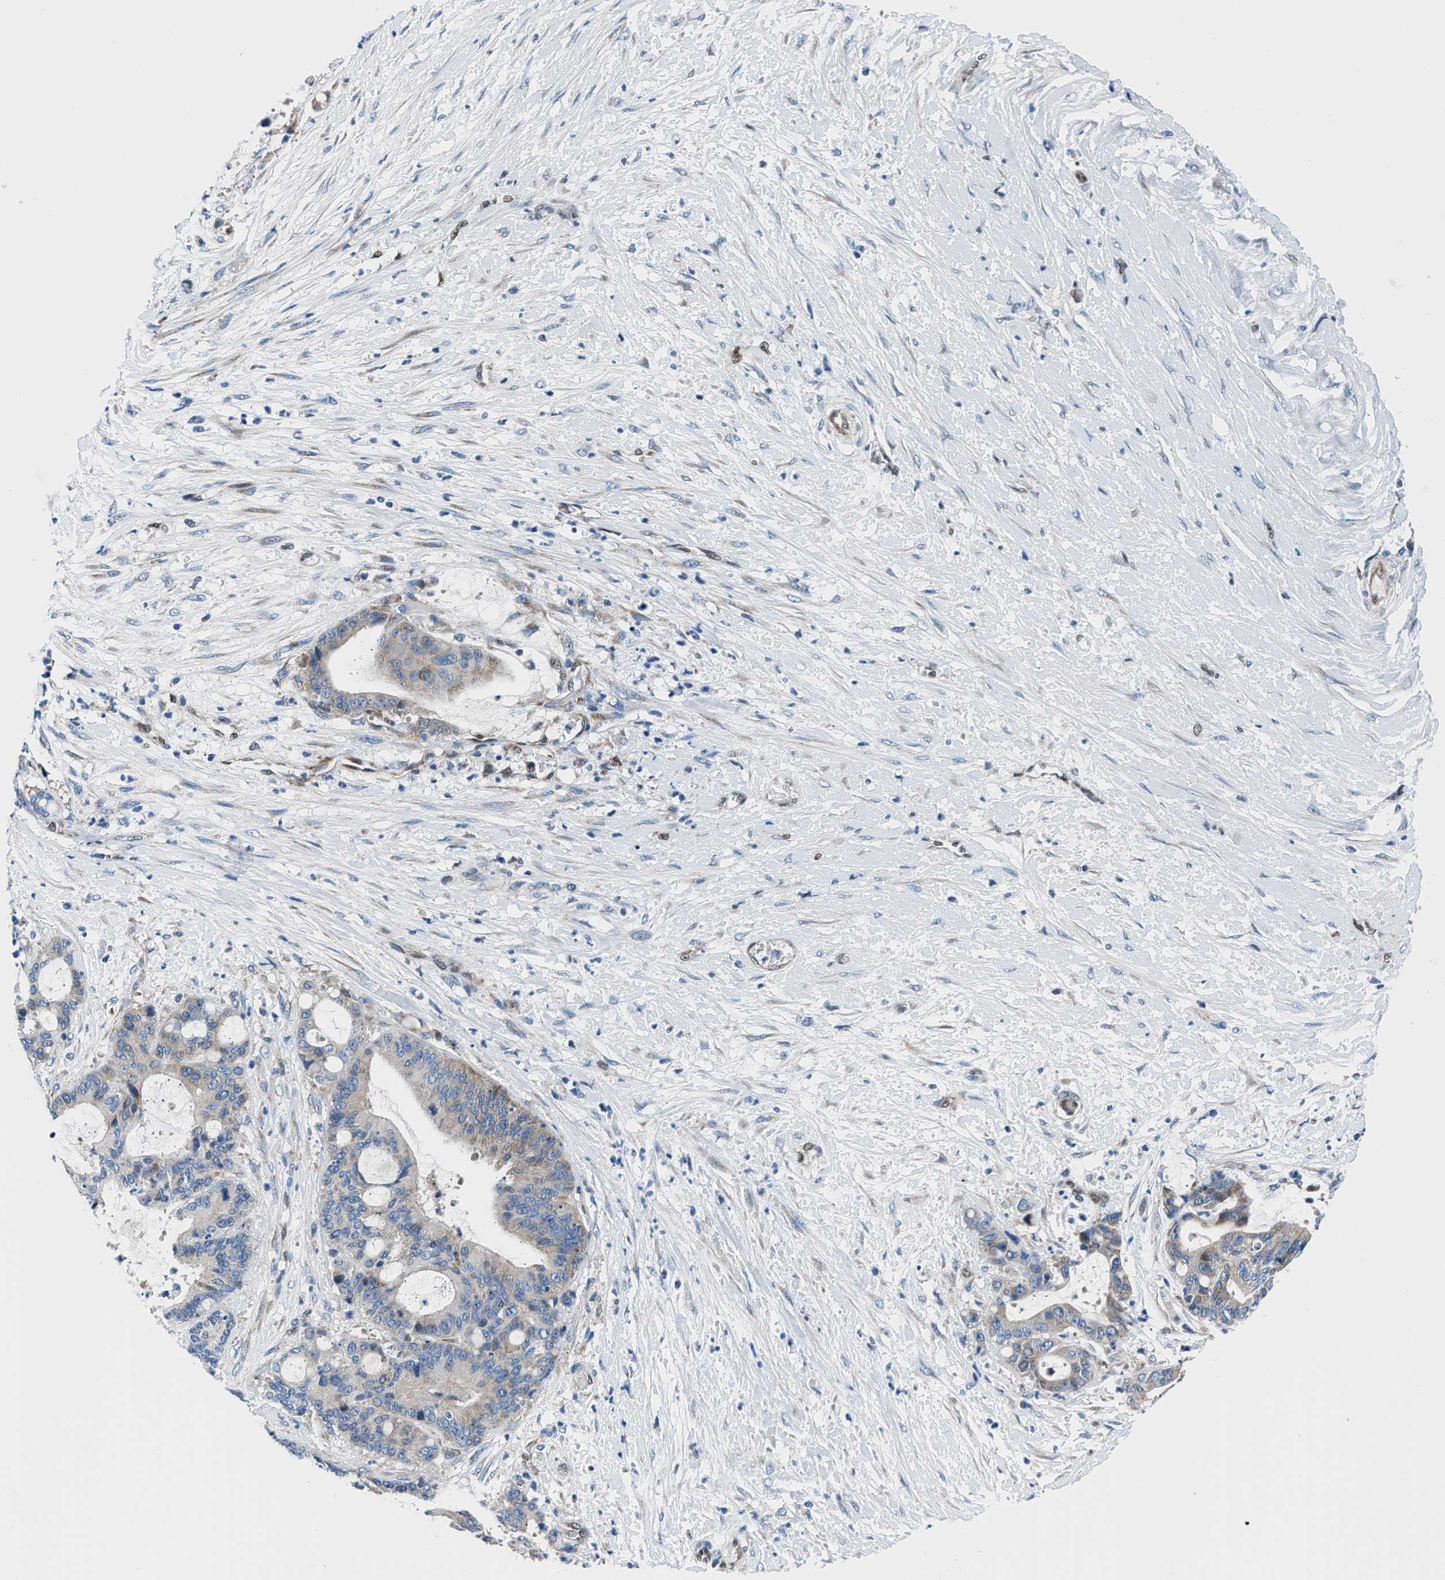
{"staining": {"intensity": "moderate", "quantity": "25%-75%", "location": "cytoplasmic/membranous"}, "tissue": "liver cancer", "cell_type": "Tumor cells", "image_type": "cancer", "snomed": [{"axis": "morphology", "description": "Normal tissue, NOS"}, {"axis": "morphology", "description": "Cholangiocarcinoma"}, {"axis": "topography", "description": "Liver"}, {"axis": "topography", "description": "Peripheral nerve tissue"}], "caption": "Immunohistochemical staining of human liver cancer exhibits moderate cytoplasmic/membranous protein expression in about 25%-75% of tumor cells.", "gene": "LMO2", "patient": {"sex": "female", "age": 73}}